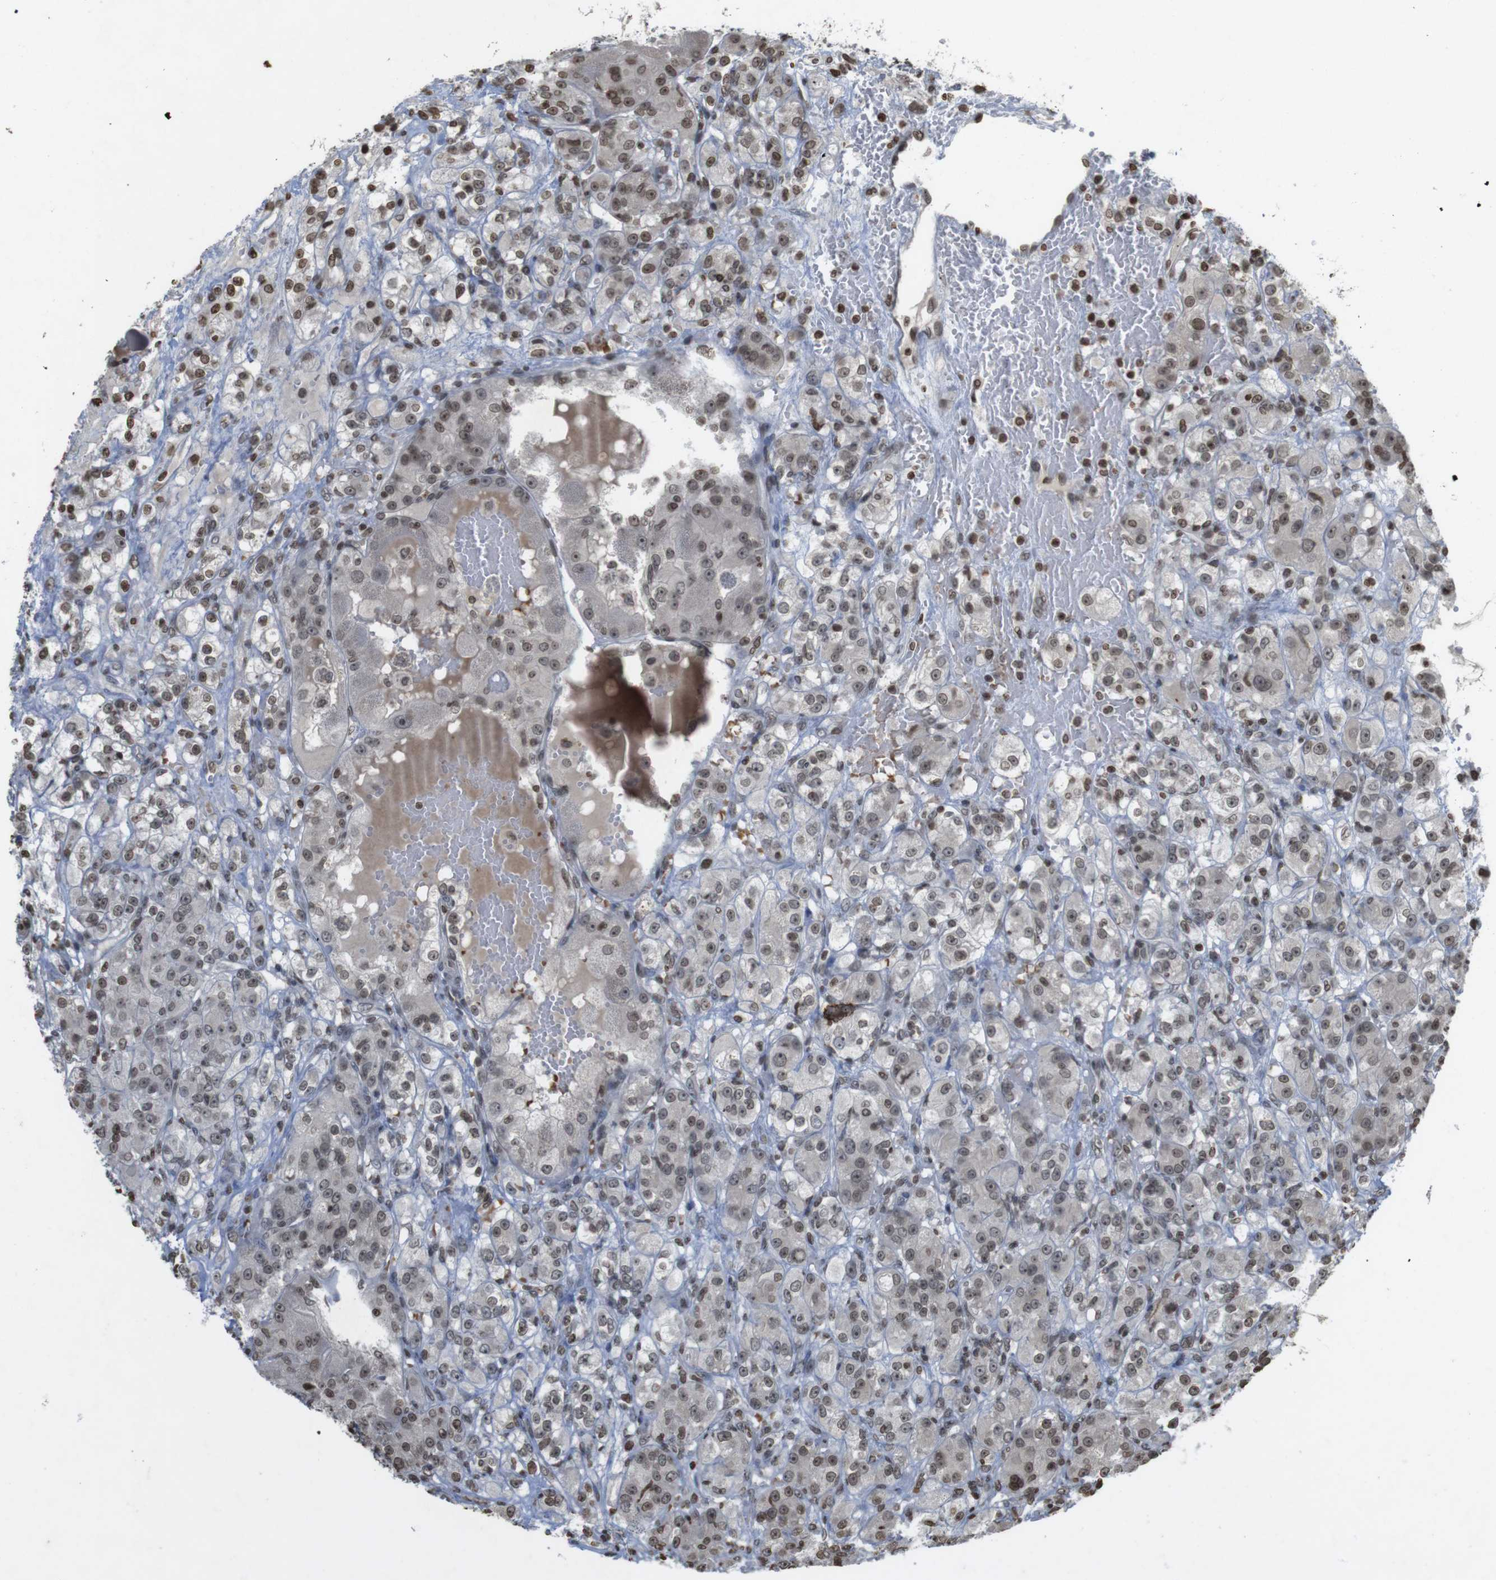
{"staining": {"intensity": "moderate", "quantity": ">75%", "location": "cytoplasmic/membranous,nuclear"}, "tissue": "renal cancer", "cell_type": "Tumor cells", "image_type": "cancer", "snomed": [{"axis": "morphology", "description": "Normal tissue, NOS"}, {"axis": "morphology", "description": "Adenocarcinoma, NOS"}, {"axis": "topography", "description": "Kidney"}], "caption": "Renal cancer stained for a protein shows moderate cytoplasmic/membranous and nuclear positivity in tumor cells. Ihc stains the protein of interest in brown and the nuclei are stained blue.", "gene": "FOXA3", "patient": {"sex": "male", "age": 61}}